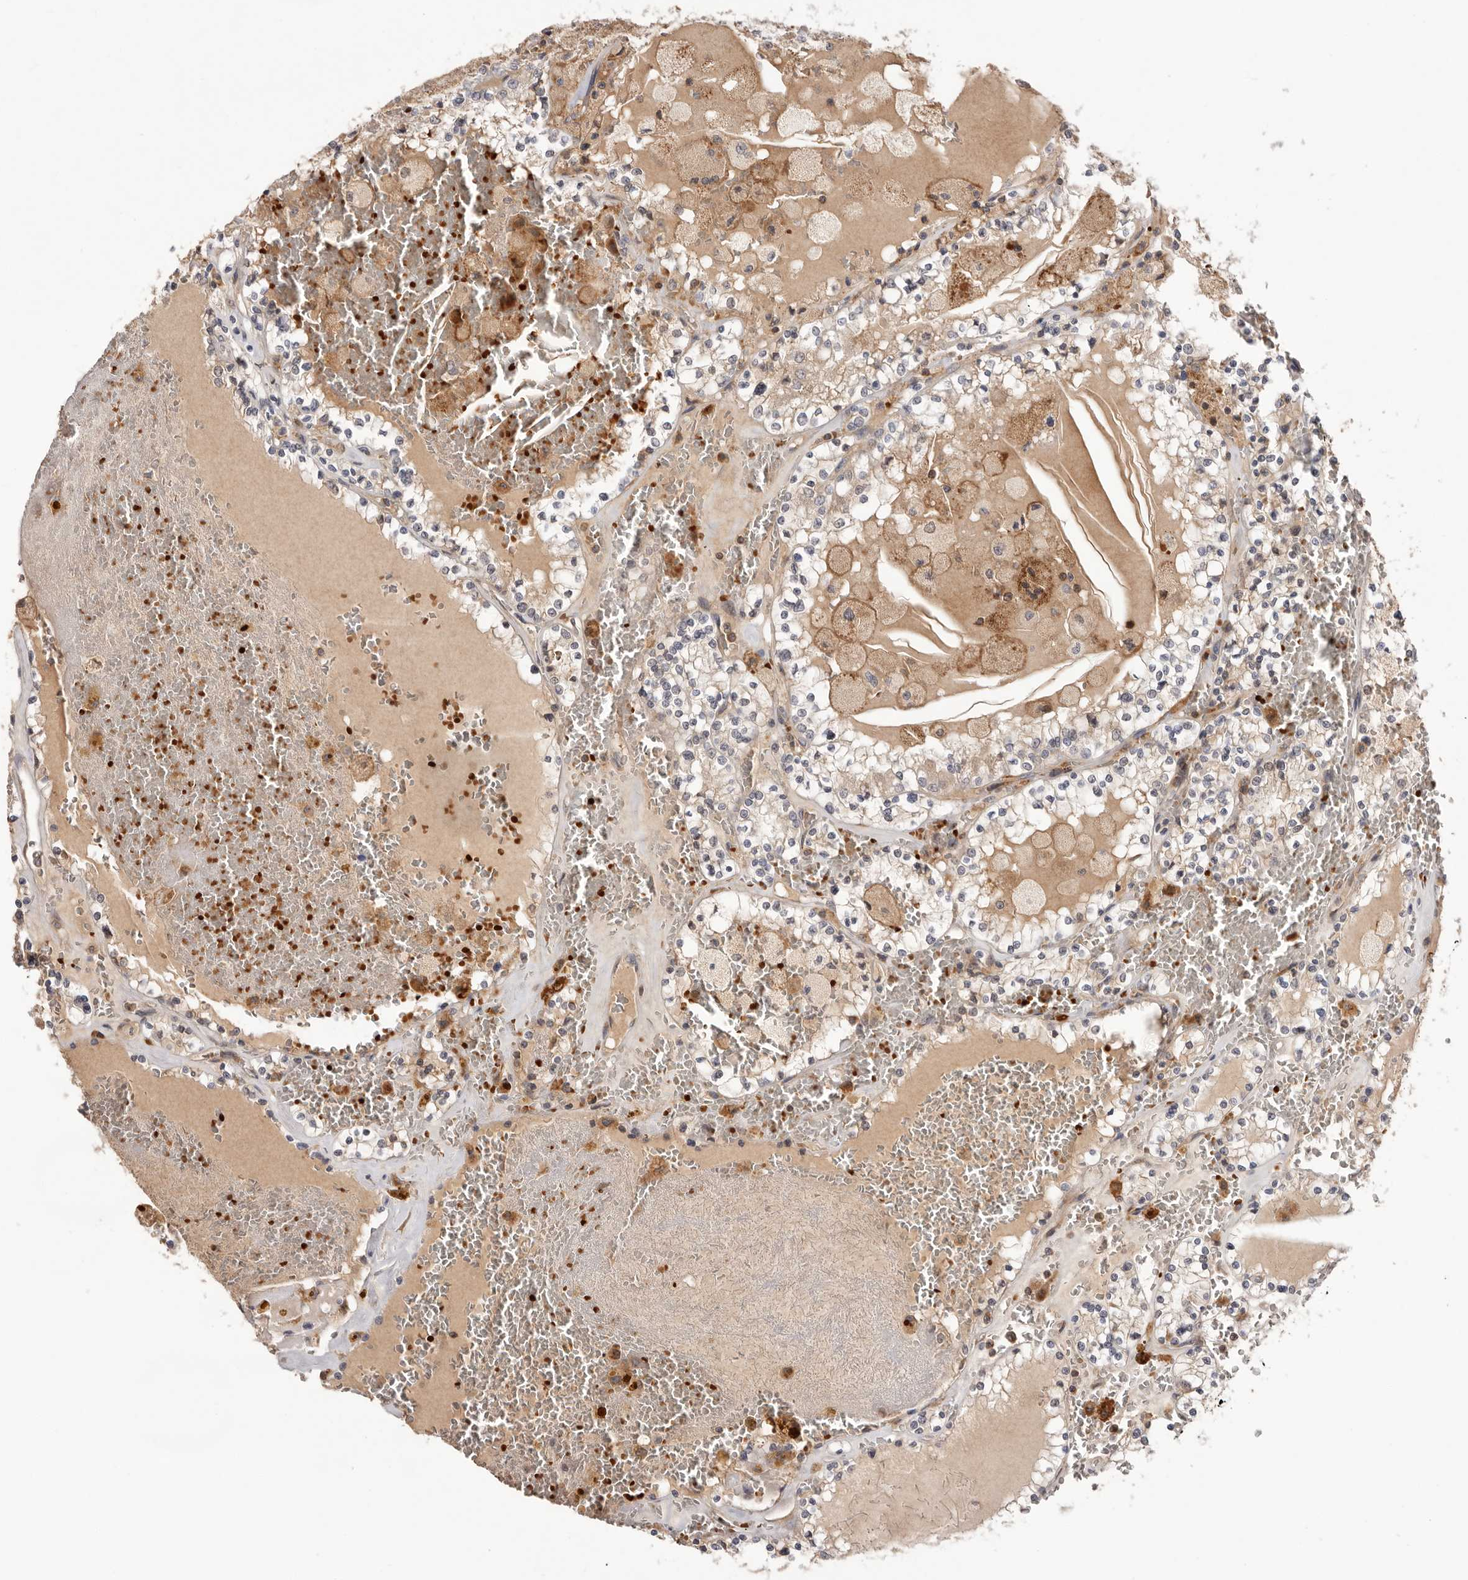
{"staining": {"intensity": "weak", "quantity": "25%-75%", "location": "cytoplasmic/membranous"}, "tissue": "renal cancer", "cell_type": "Tumor cells", "image_type": "cancer", "snomed": [{"axis": "morphology", "description": "Adenocarcinoma, NOS"}, {"axis": "topography", "description": "Kidney"}], "caption": "Immunohistochemical staining of renal cancer demonstrates low levels of weak cytoplasmic/membranous protein expression in approximately 25%-75% of tumor cells.", "gene": "RNF213", "patient": {"sex": "female", "age": 56}}